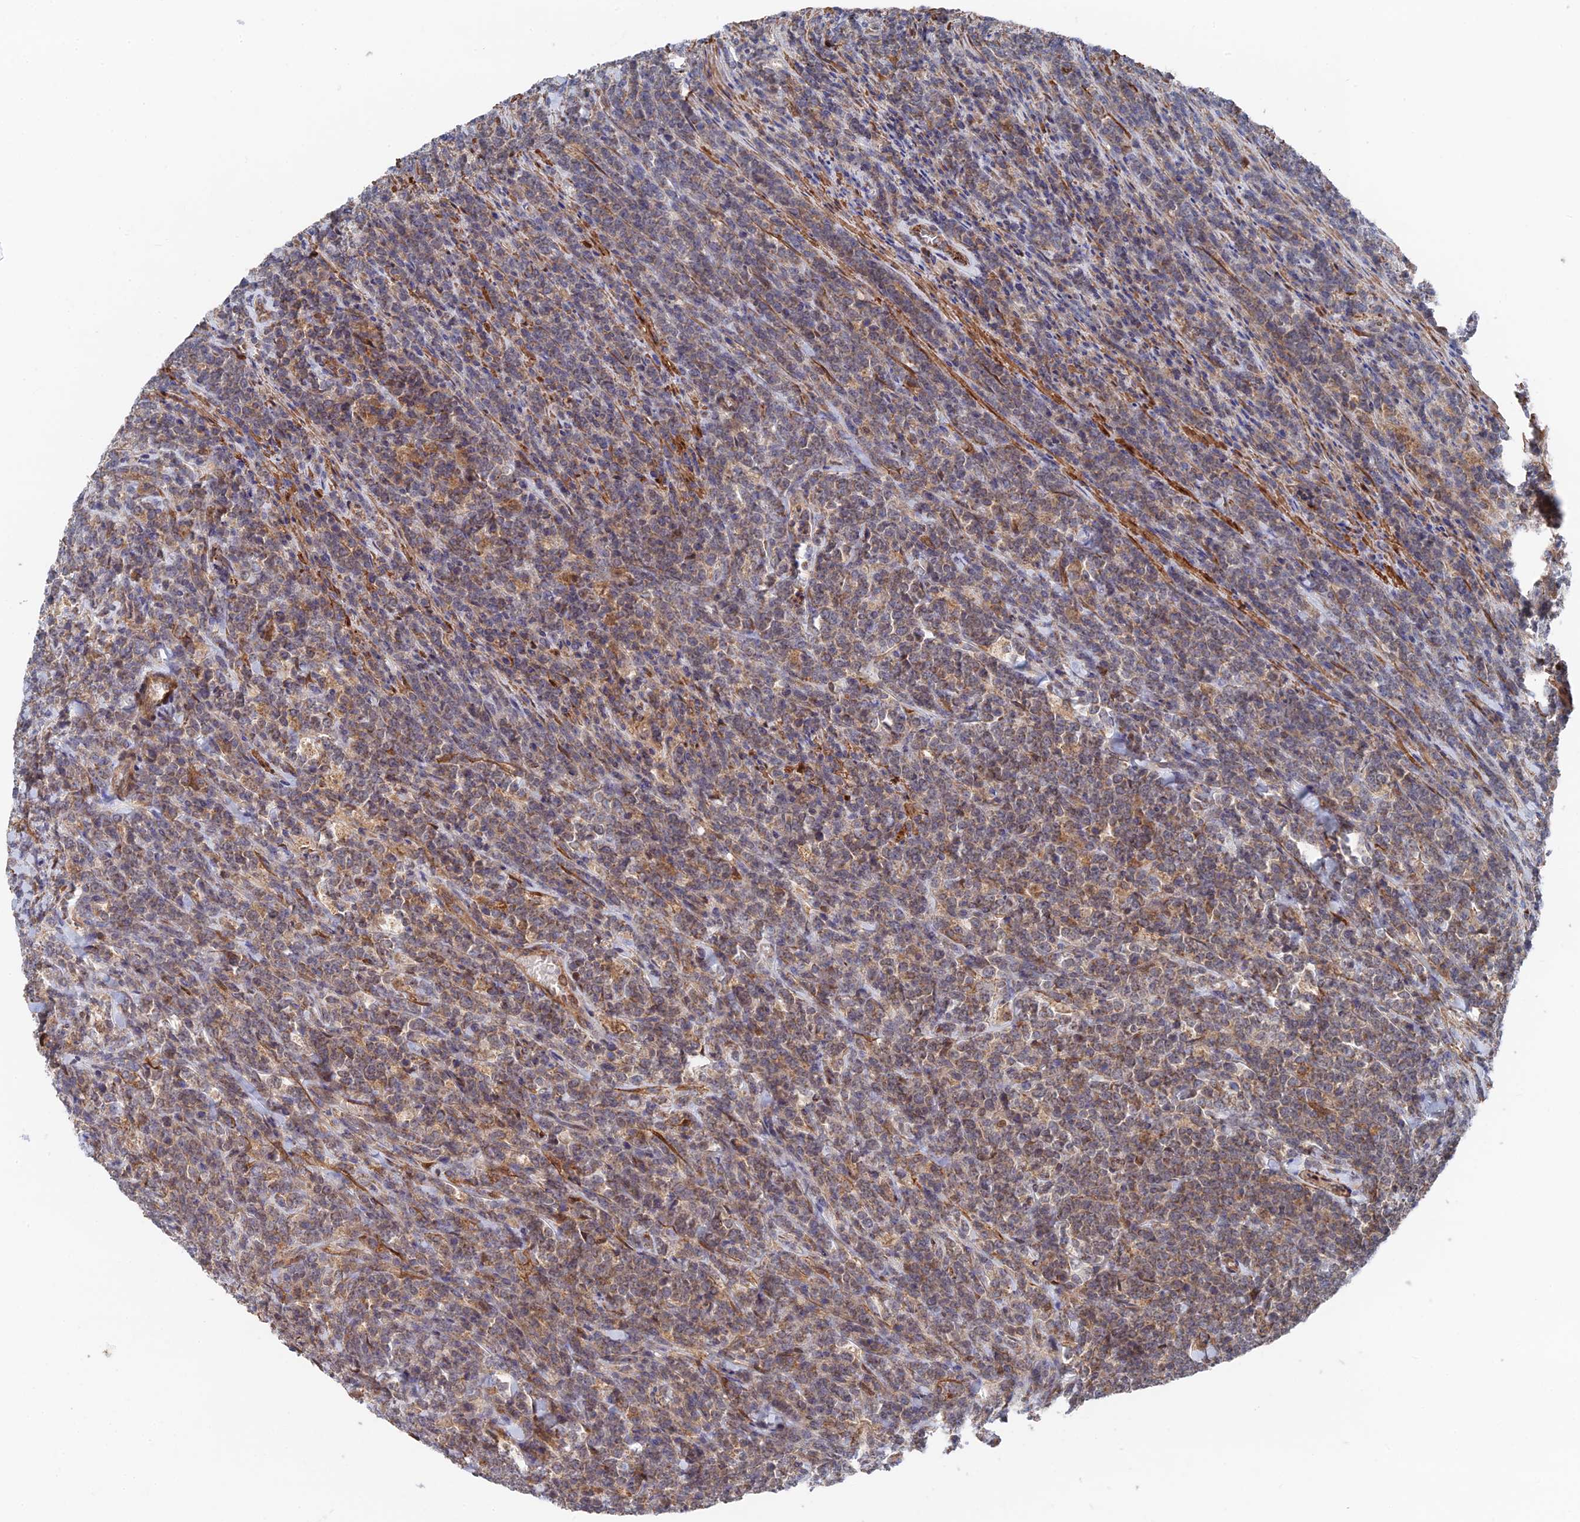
{"staining": {"intensity": "weak", "quantity": "<25%", "location": "cytoplasmic/membranous"}, "tissue": "lymphoma", "cell_type": "Tumor cells", "image_type": "cancer", "snomed": [{"axis": "morphology", "description": "Malignant lymphoma, non-Hodgkin's type, High grade"}, {"axis": "topography", "description": "Small intestine"}], "caption": "Immunohistochemistry photomicrograph of lymphoma stained for a protein (brown), which exhibits no staining in tumor cells.", "gene": "ZNF320", "patient": {"sex": "male", "age": 8}}